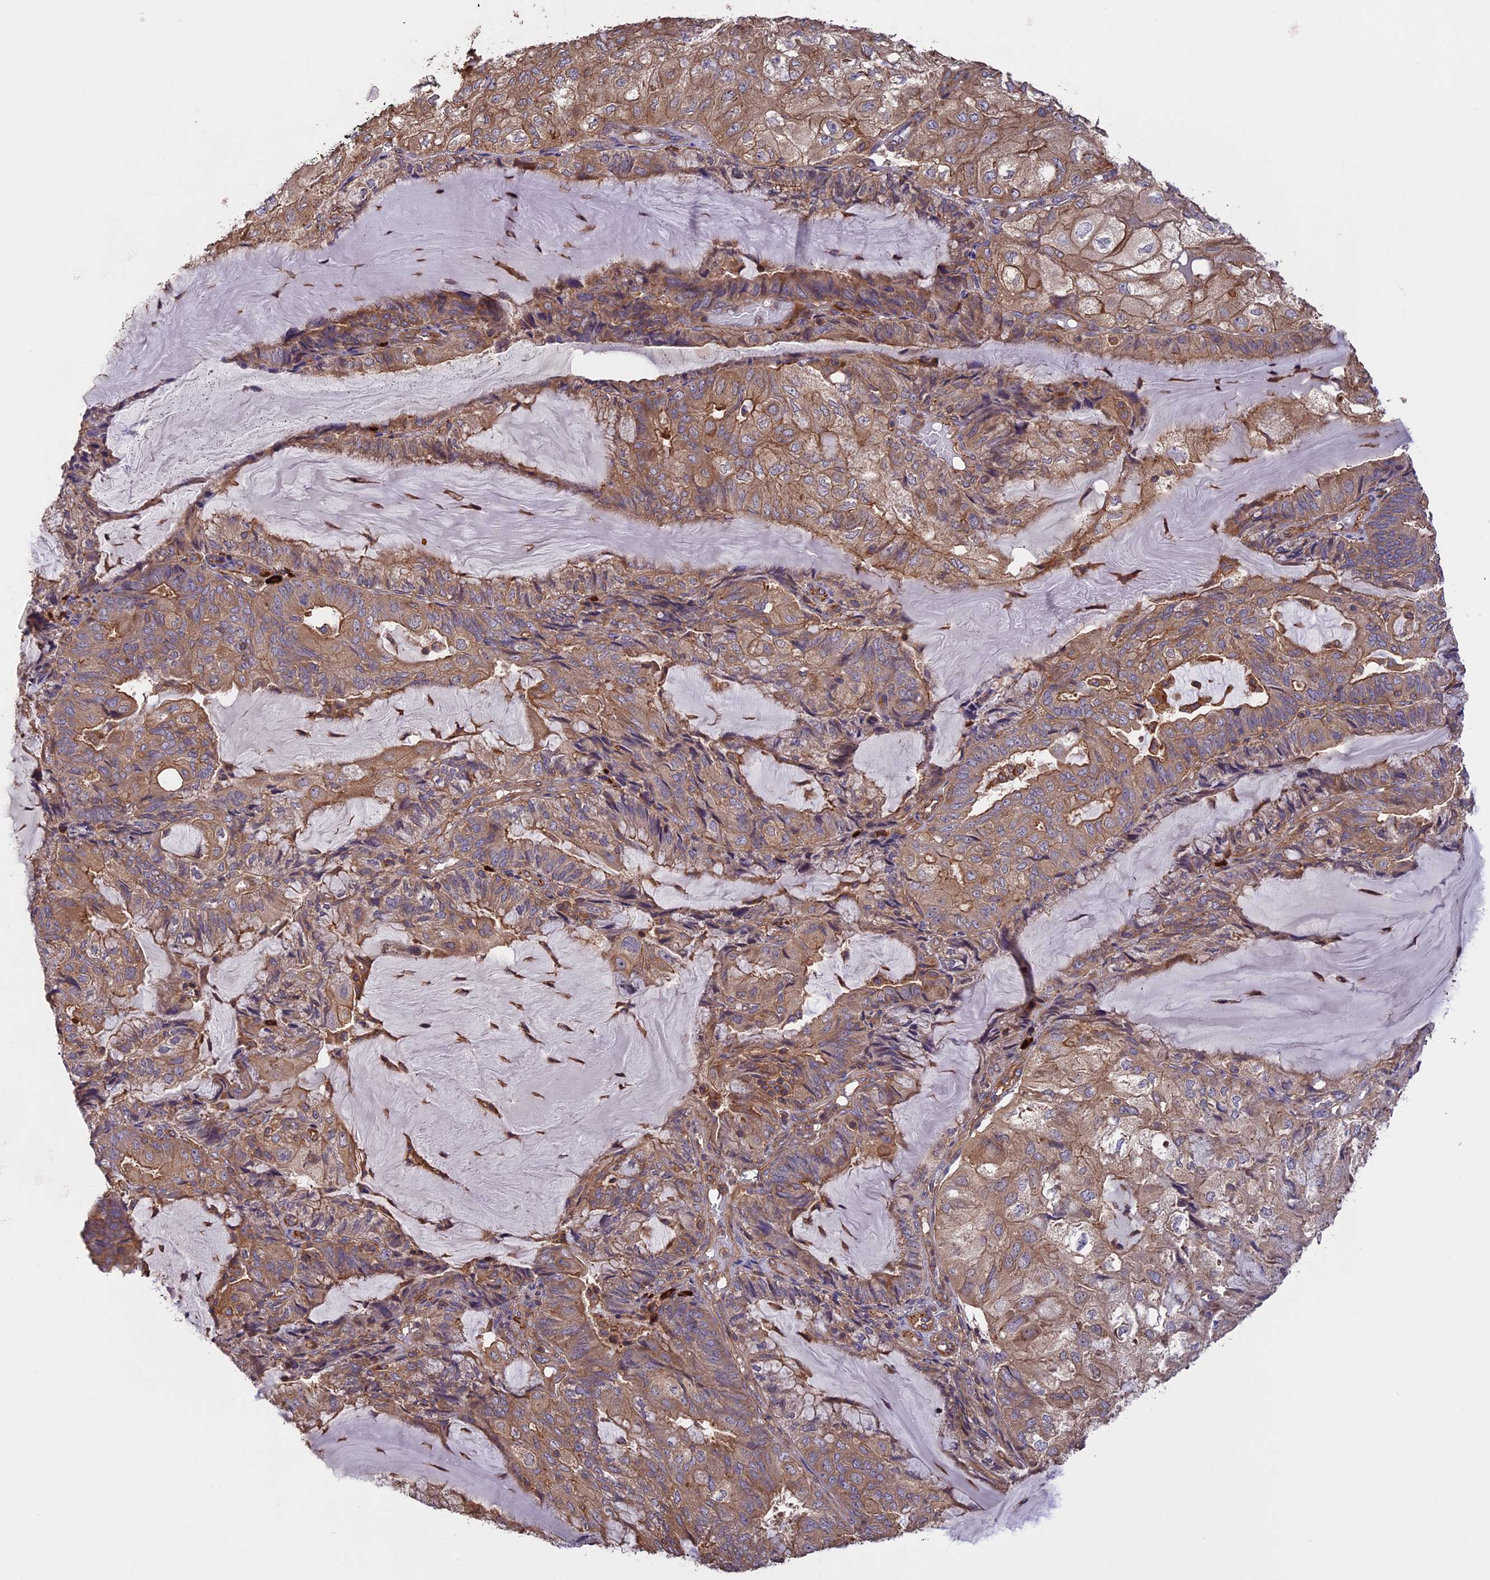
{"staining": {"intensity": "moderate", "quantity": ">75%", "location": "cytoplasmic/membranous"}, "tissue": "endometrial cancer", "cell_type": "Tumor cells", "image_type": "cancer", "snomed": [{"axis": "morphology", "description": "Adenocarcinoma, NOS"}, {"axis": "topography", "description": "Endometrium"}], "caption": "Adenocarcinoma (endometrial) stained with a brown dye exhibits moderate cytoplasmic/membranous positive expression in about >75% of tumor cells.", "gene": "GAS8", "patient": {"sex": "female", "age": 81}}